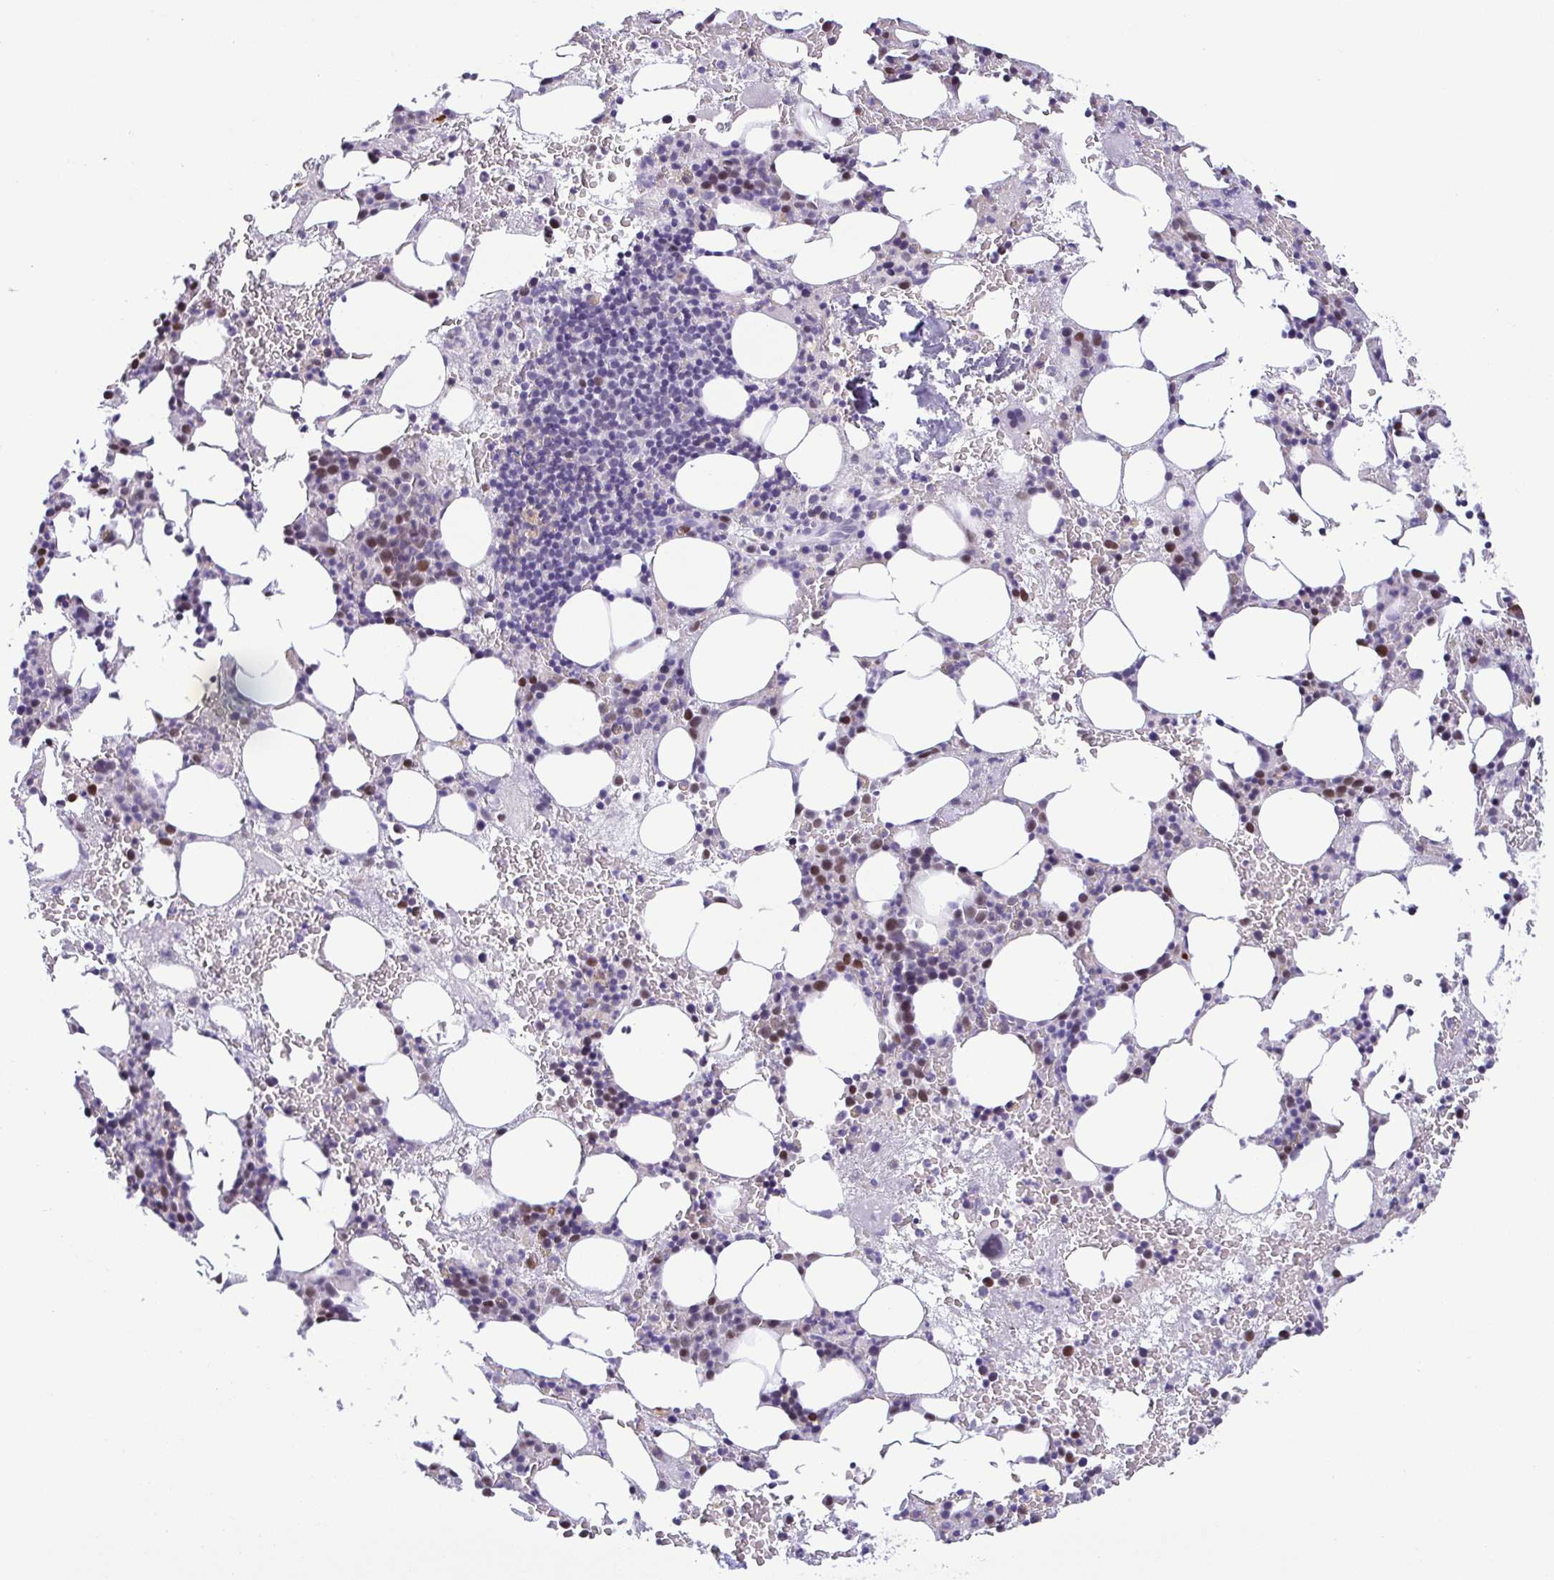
{"staining": {"intensity": "moderate", "quantity": "<25%", "location": "nuclear"}, "tissue": "bone marrow", "cell_type": "Hematopoietic cells", "image_type": "normal", "snomed": [{"axis": "morphology", "description": "Normal tissue, NOS"}, {"axis": "topography", "description": "Bone marrow"}], "caption": "The image exhibits staining of normal bone marrow, revealing moderate nuclear protein expression (brown color) within hematopoietic cells.", "gene": "TIPIN", "patient": {"sex": "female", "age": 72}}